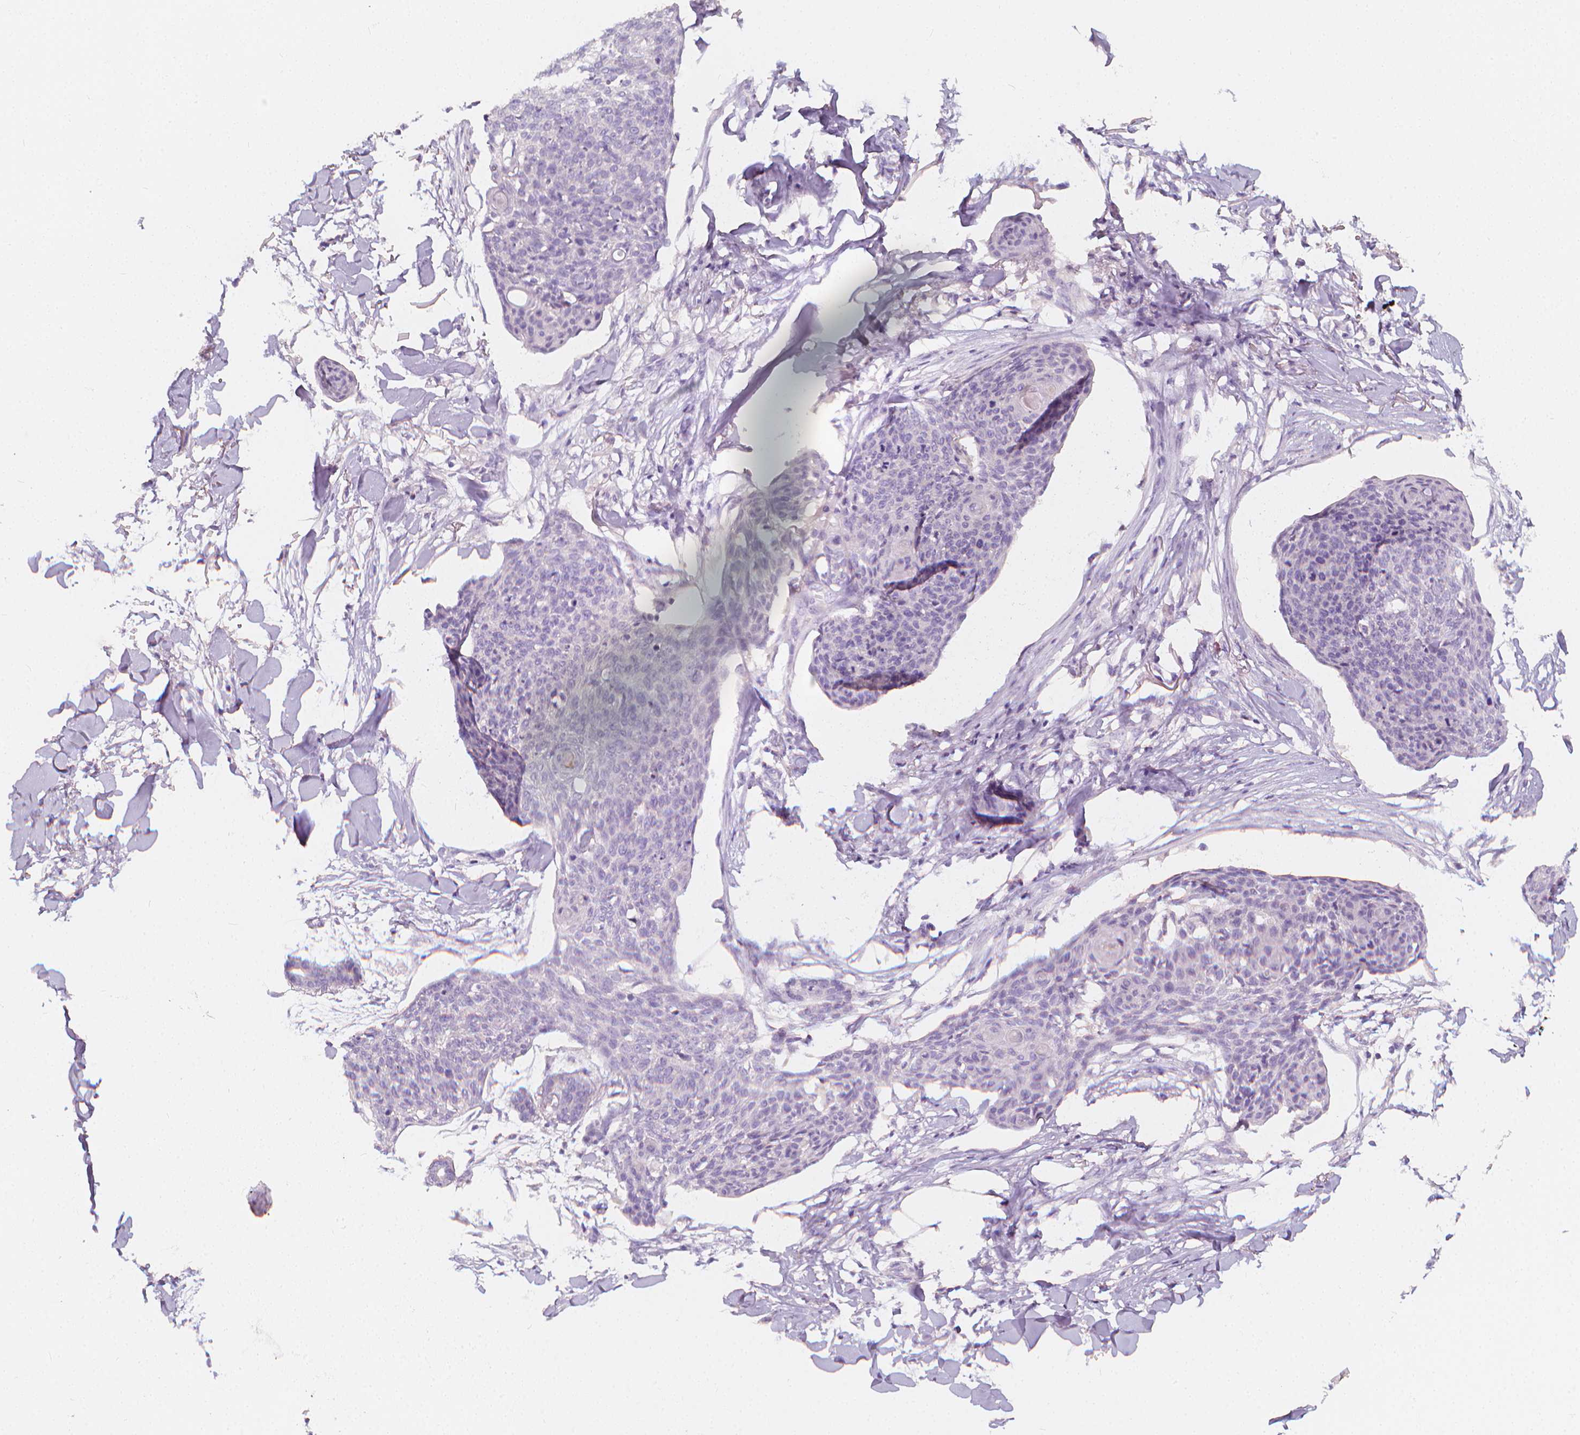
{"staining": {"intensity": "negative", "quantity": "none", "location": "none"}, "tissue": "skin cancer", "cell_type": "Tumor cells", "image_type": "cancer", "snomed": [{"axis": "morphology", "description": "Squamous cell carcinoma, NOS"}, {"axis": "topography", "description": "Skin"}, {"axis": "topography", "description": "Vulva"}], "caption": "Tumor cells are negative for protein expression in human squamous cell carcinoma (skin).", "gene": "RBFOX1", "patient": {"sex": "female", "age": 75}}